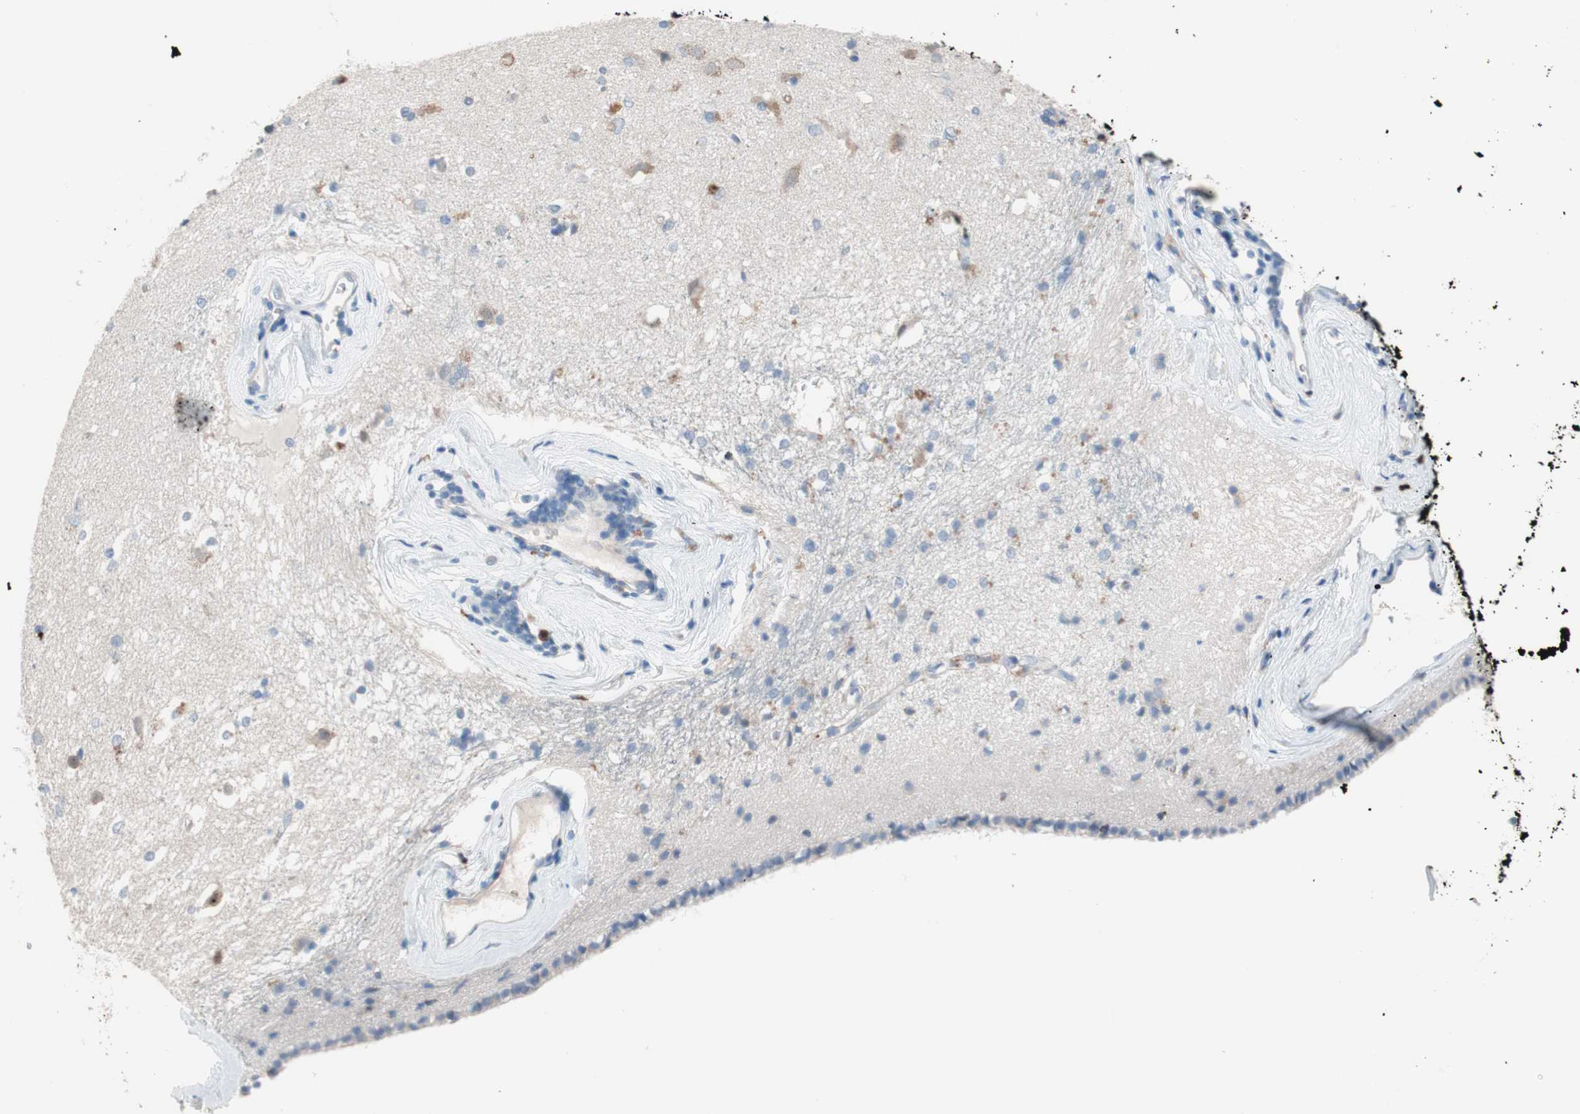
{"staining": {"intensity": "weak", "quantity": "<25%", "location": "cytoplasmic/membranous"}, "tissue": "caudate", "cell_type": "Glial cells", "image_type": "normal", "snomed": [{"axis": "morphology", "description": "Normal tissue, NOS"}, {"axis": "topography", "description": "Lateral ventricle wall"}], "caption": "Immunohistochemistry (IHC) image of benign human caudate stained for a protein (brown), which demonstrates no positivity in glial cells. The staining was performed using DAB to visualize the protein expression in brown, while the nuclei were stained in blue with hematoxylin (Magnification: 20x).", "gene": "CLEC4D", "patient": {"sex": "female", "age": 19}}